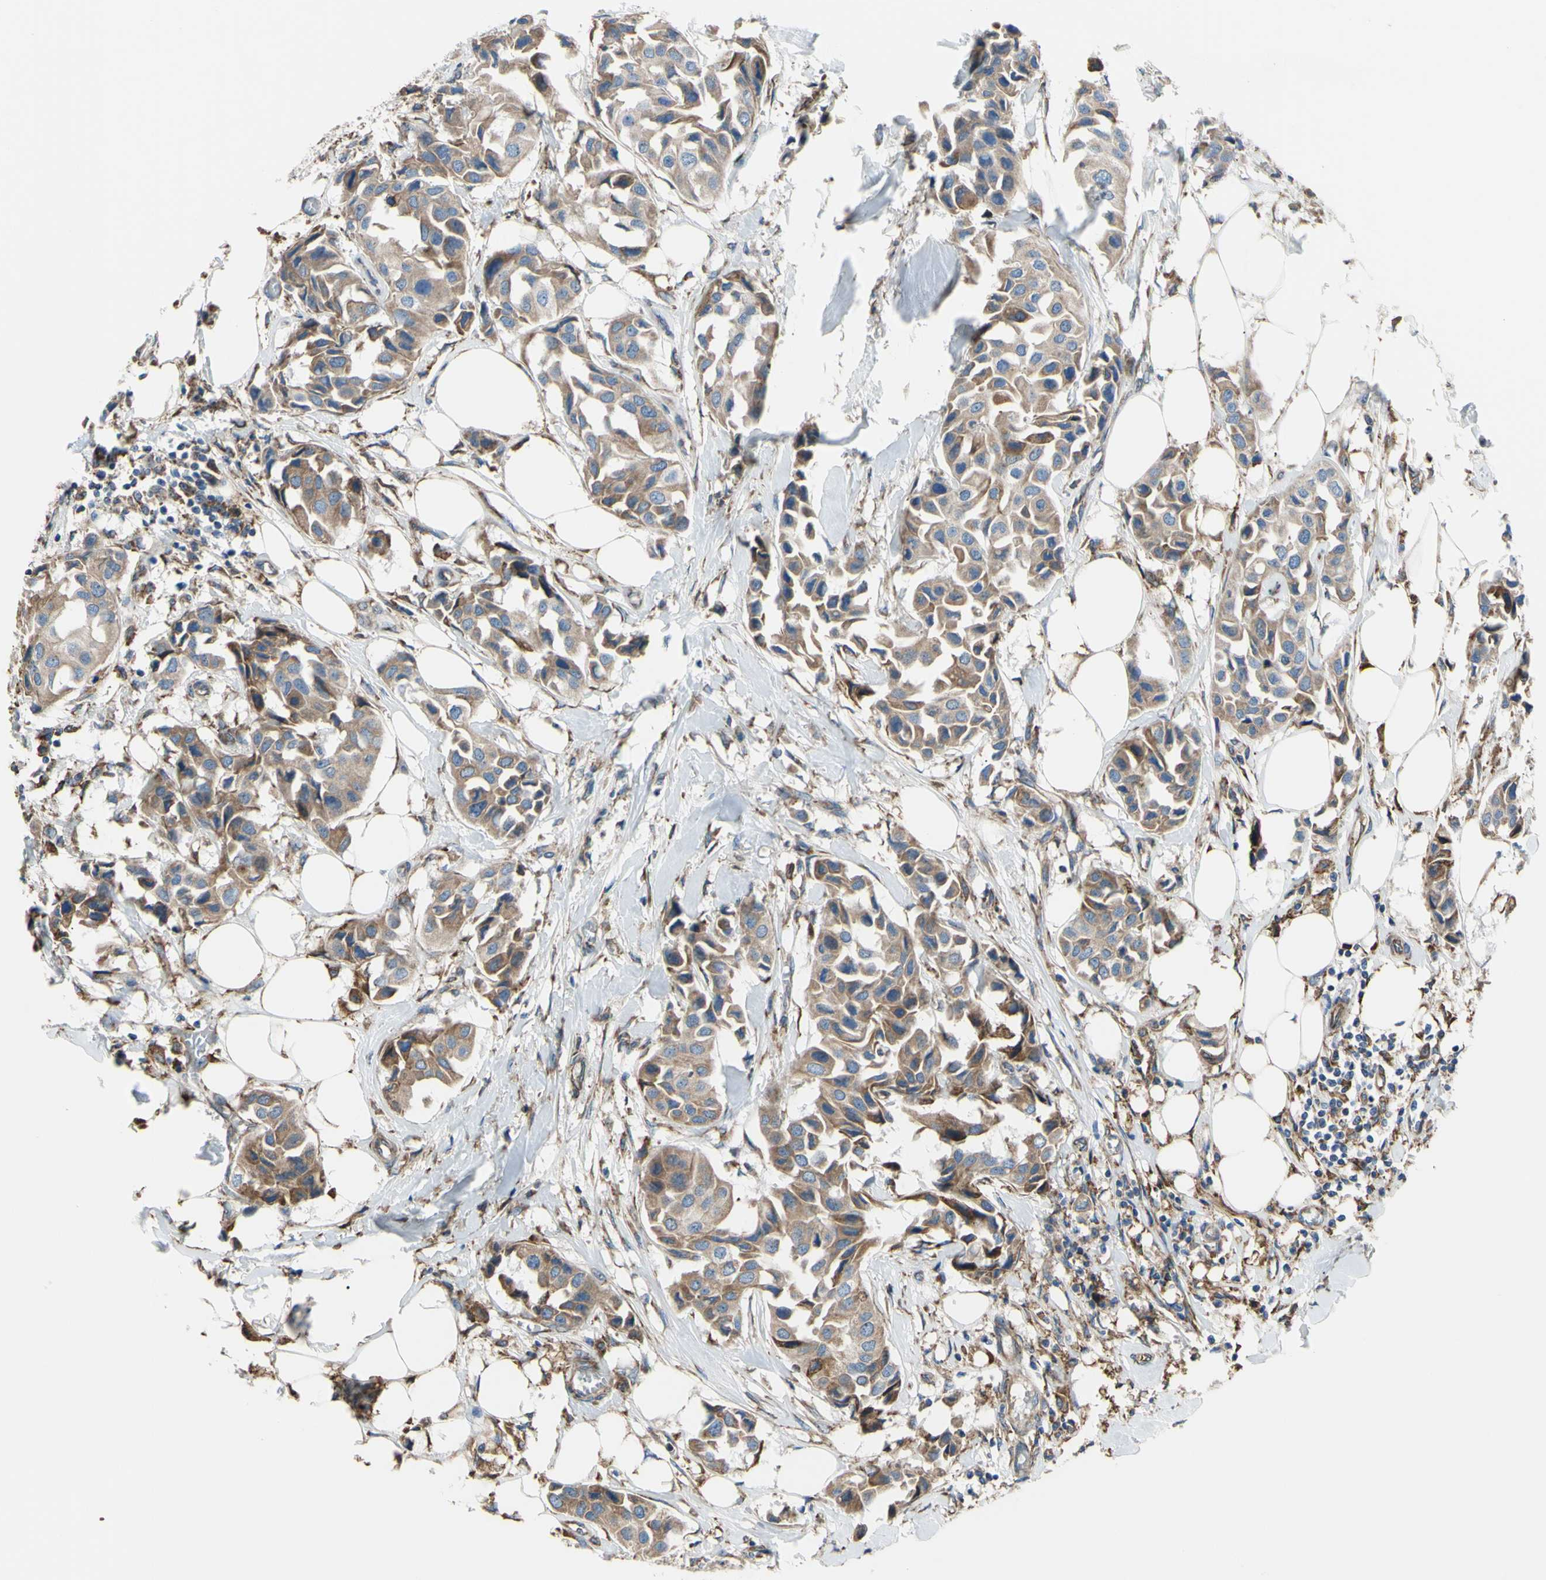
{"staining": {"intensity": "moderate", "quantity": ">75%", "location": "cytoplasmic/membranous"}, "tissue": "breast cancer", "cell_type": "Tumor cells", "image_type": "cancer", "snomed": [{"axis": "morphology", "description": "Duct carcinoma"}, {"axis": "topography", "description": "Breast"}], "caption": "The micrograph demonstrates immunohistochemical staining of breast cancer (invasive ductal carcinoma). There is moderate cytoplasmic/membranous positivity is identified in about >75% of tumor cells. (DAB IHC, brown staining for protein, blue staining for nuclei).", "gene": "BMF", "patient": {"sex": "female", "age": 80}}